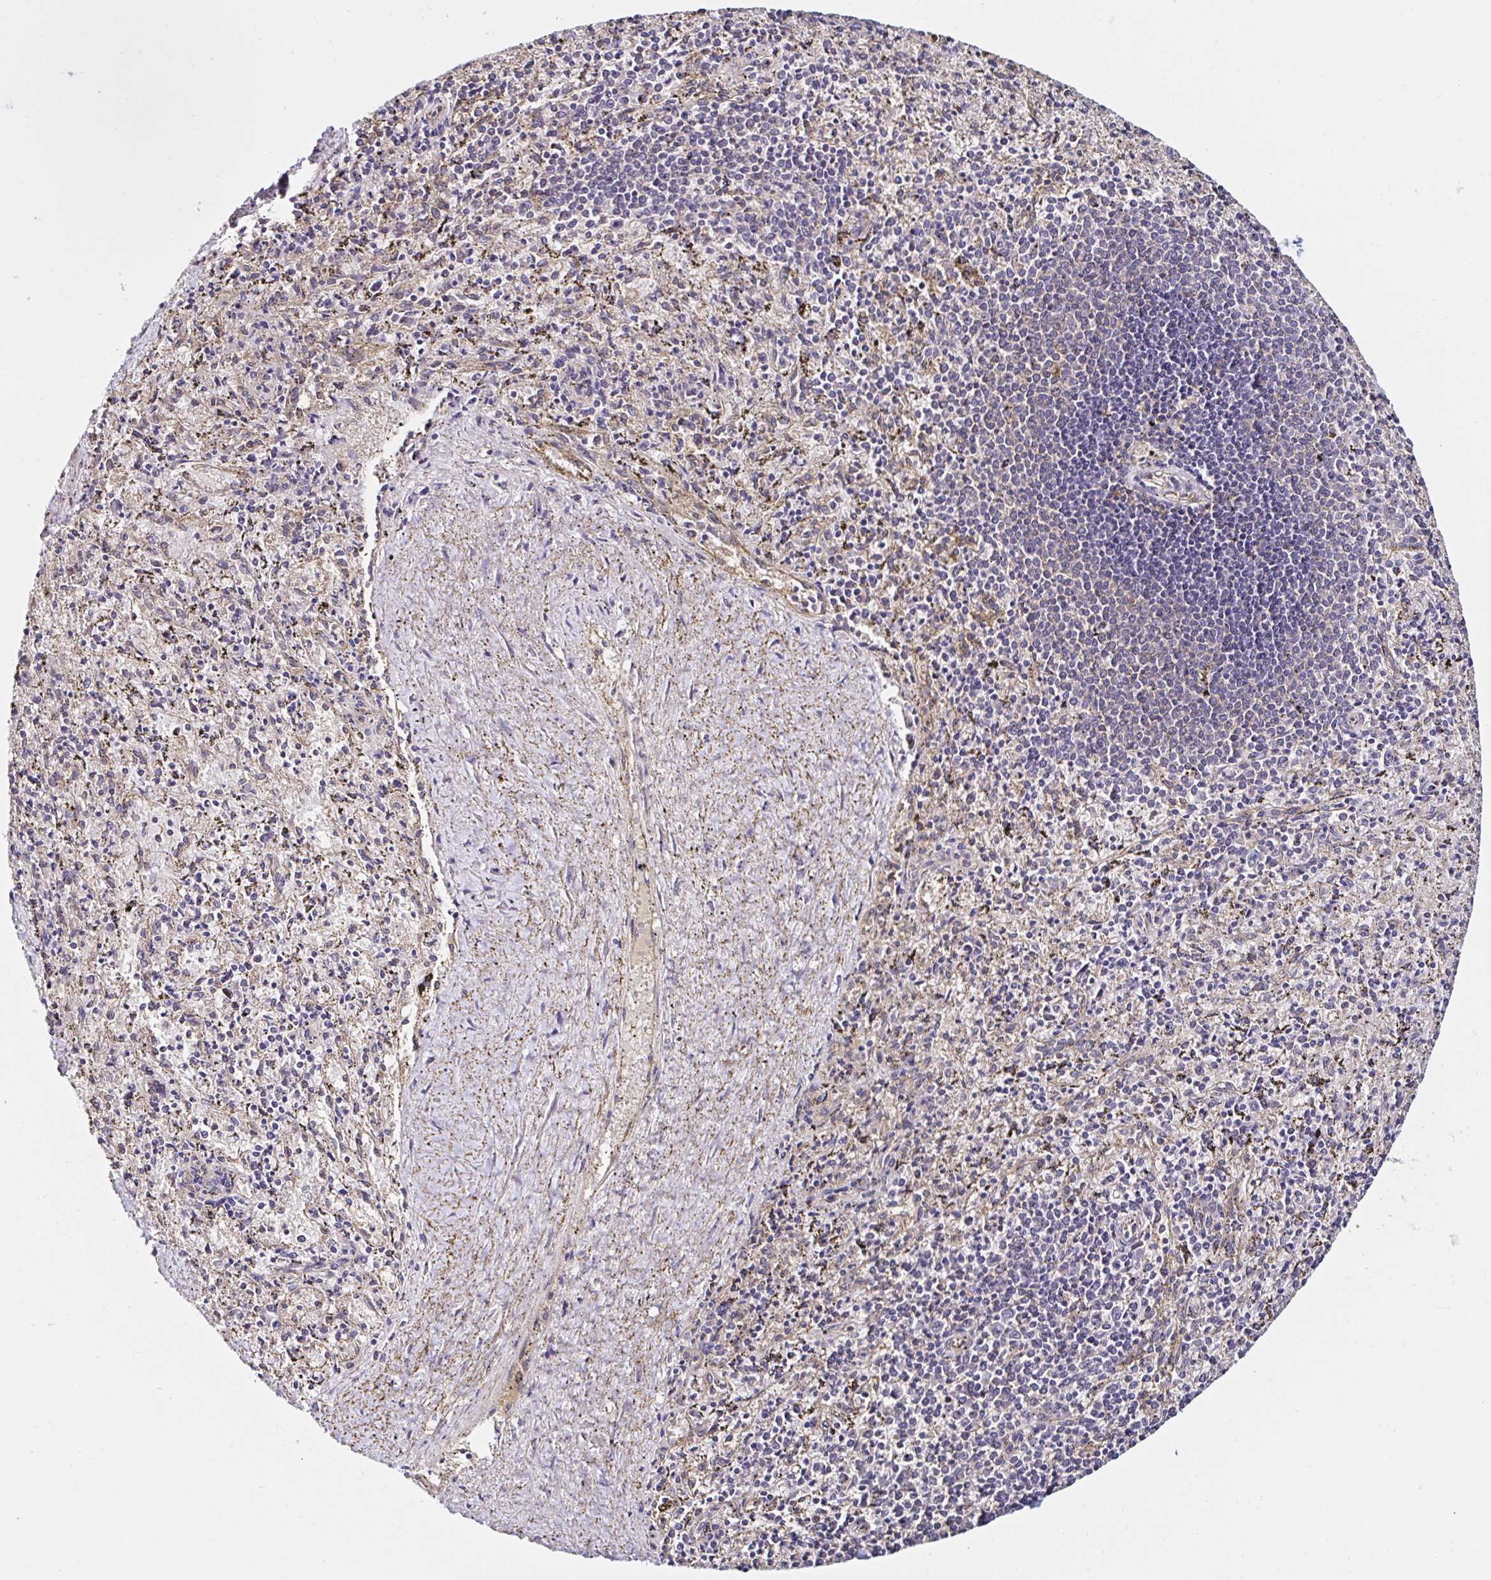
{"staining": {"intensity": "negative", "quantity": "none", "location": "none"}, "tissue": "spleen", "cell_type": "Cells in red pulp", "image_type": "normal", "snomed": [{"axis": "morphology", "description": "Normal tissue, NOS"}, {"axis": "topography", "description": "Spleen"}], "caption": "Spleen was stained to show a protein in brown. There is no significant expression in cells in red pulp. (Brightfield microscopy of DAB (3,3'-diaminobenzidine) immunohistochemistry at high magnification).", "gene": "RSRP1", "patient": {"sex": "male", "age": 57}}